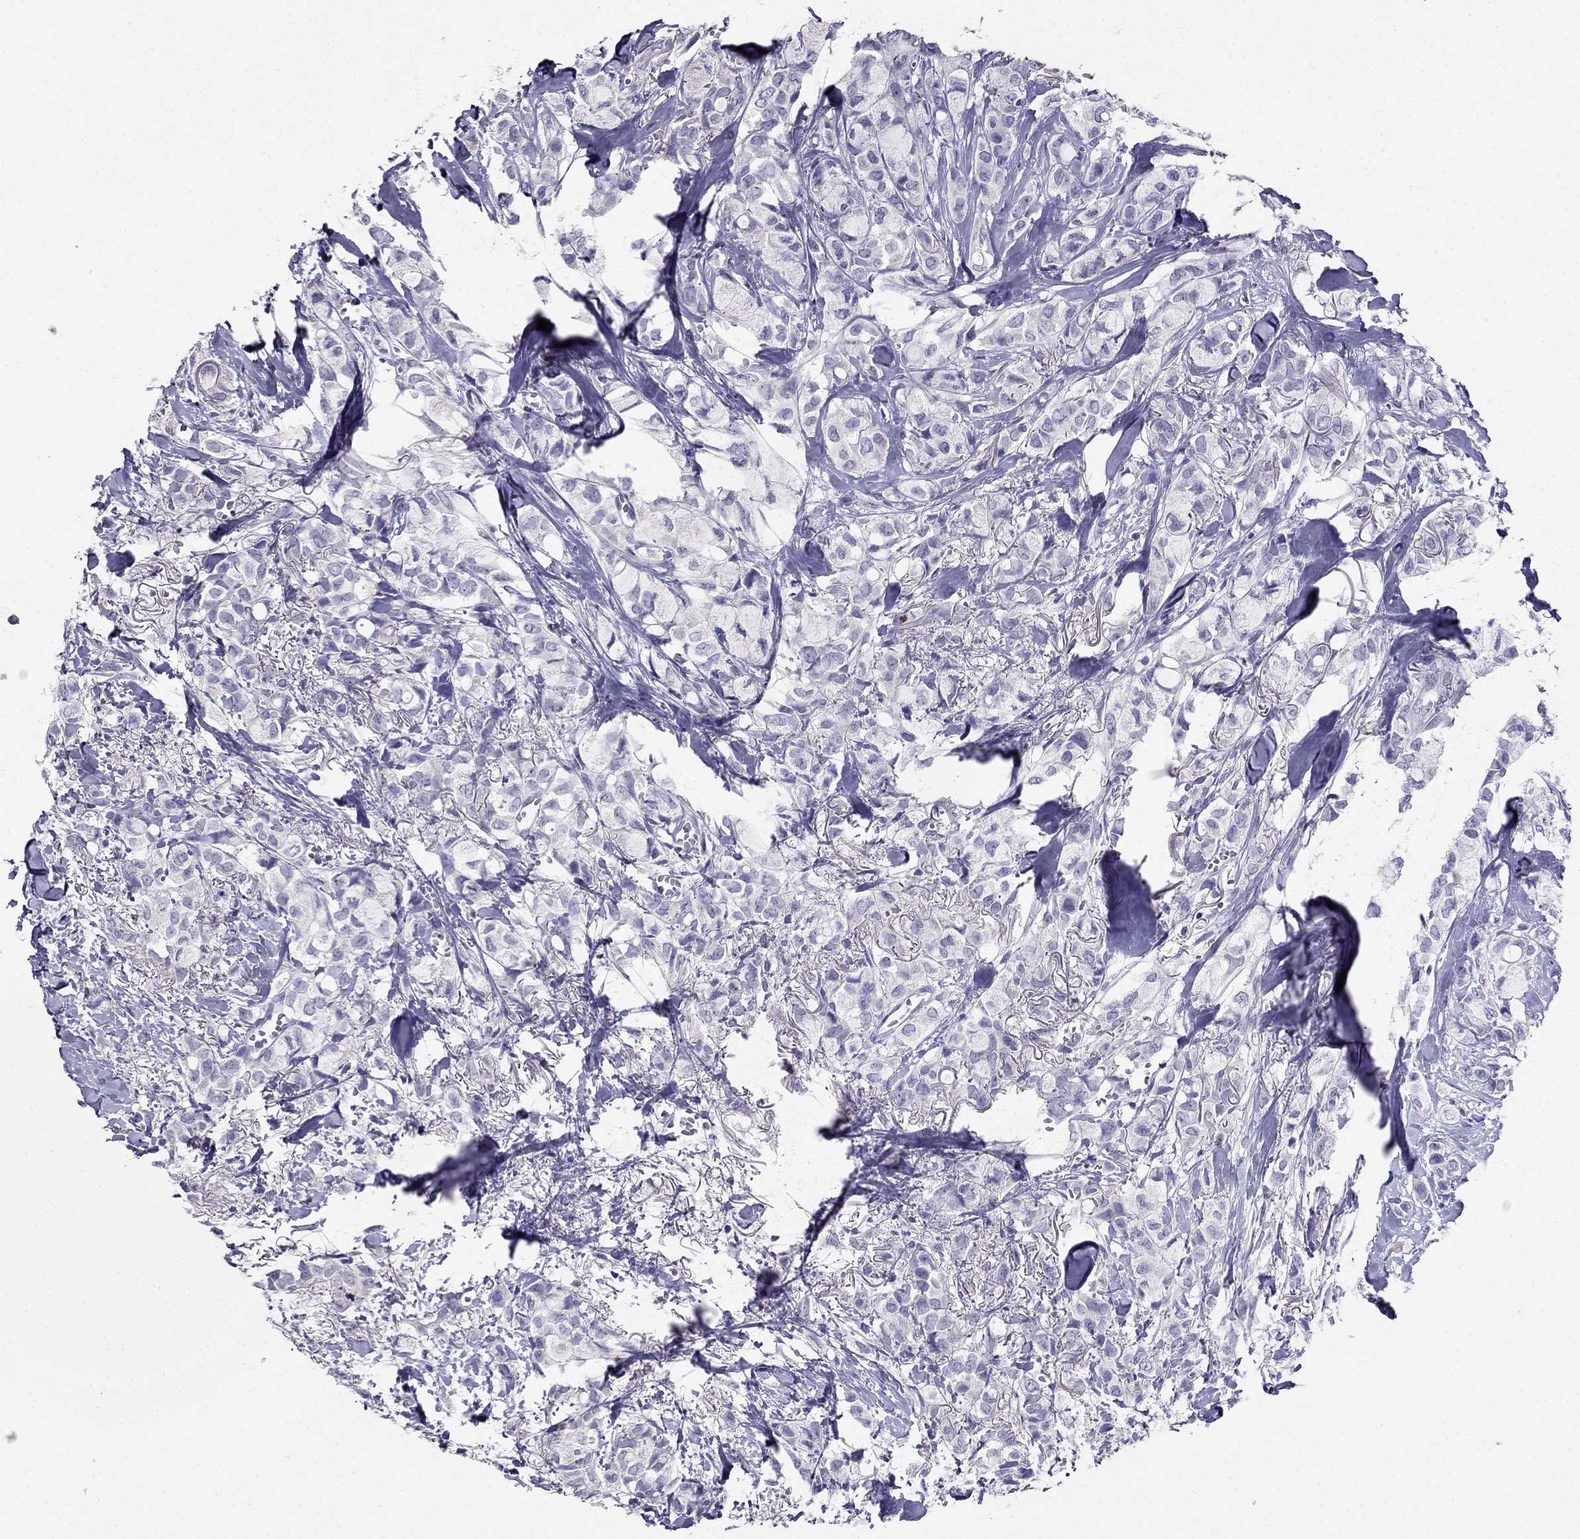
{"staining": {"intensity": "negative", "quantity": "none", "location": "none"}, "tissue": "breast cancer", "cell_type": "Tumor cells", "image_type": "cancer", "snomed": [{"axis": "morphology", "description": "Duct carcinoma"}, {"axis": "topography", "description": "Breast"}], "caption": "This is a histopathology image of IHC staining of breast cancer (infiltrating ductal carcinoma), which shows no staining in tumor cells.", "gene": "ARID3A", "patient": {"sex": "female", "age": 85}}